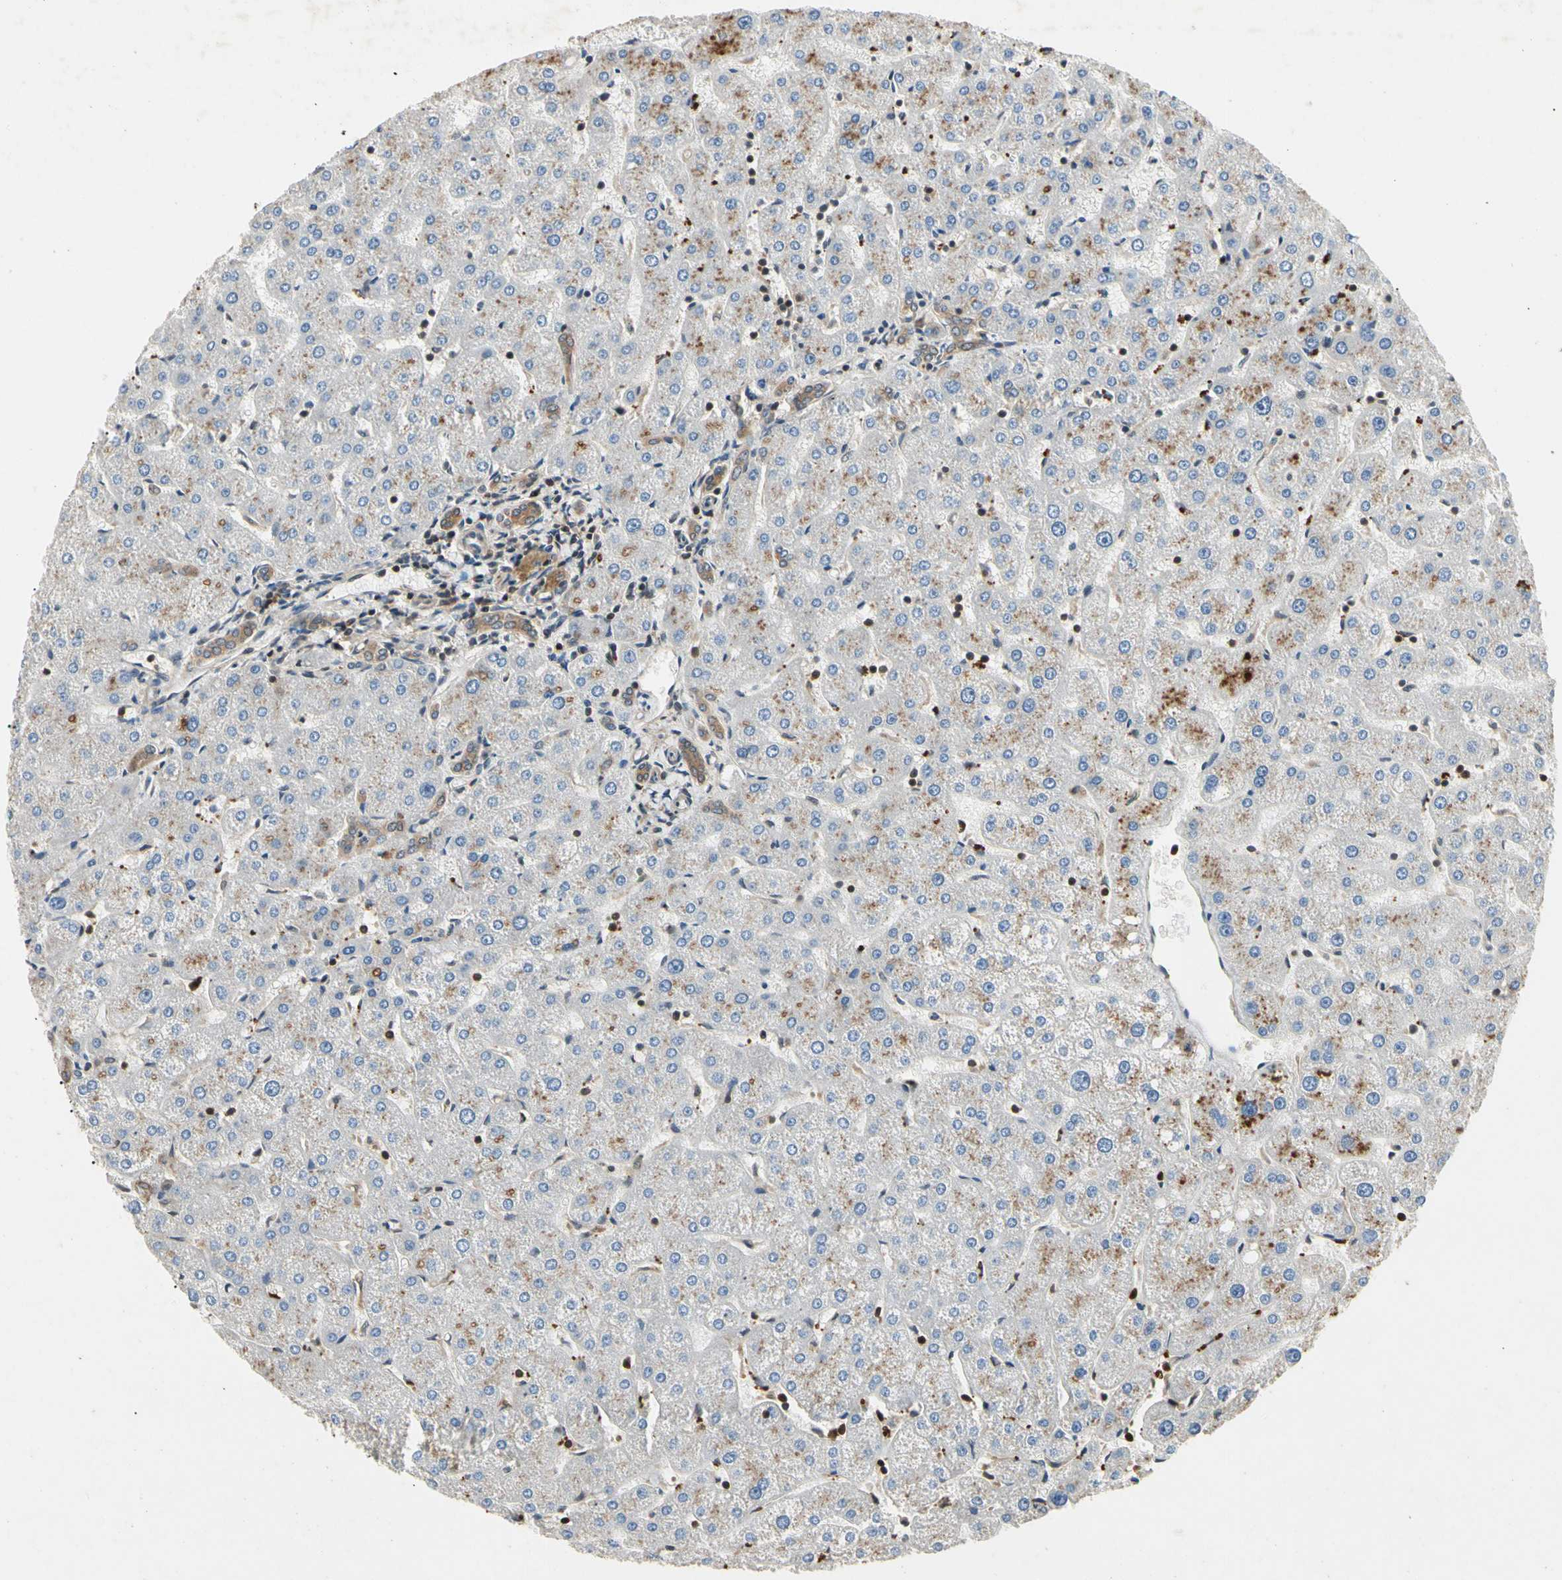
{"staining": {"intensity": "weak", "quantity": ">75%", "location": "cytoplasmic/membranous"}, "tissue": "liver", "cell_type": "Cholangiocytes", "image_type": "normal", "snomed": [{"axis": "morphology", "description": "Normal tissue, NOS"}, {"axis": "topography", "description": "Liver"}], "caption": "Brown immunohistochemical staining in benign human liver exhibits weak cytoplasmic/membranous positivity in approximately >75% of cholangiocytes. The staining is performed using DAB (3,3'-diaminobenzidine) brown chromogen to label protein expression. The nuclei are counter-stained blue using hematoxylin.", "gene": "YWHAB", "patient": {"sex": "male", "age": 67}}